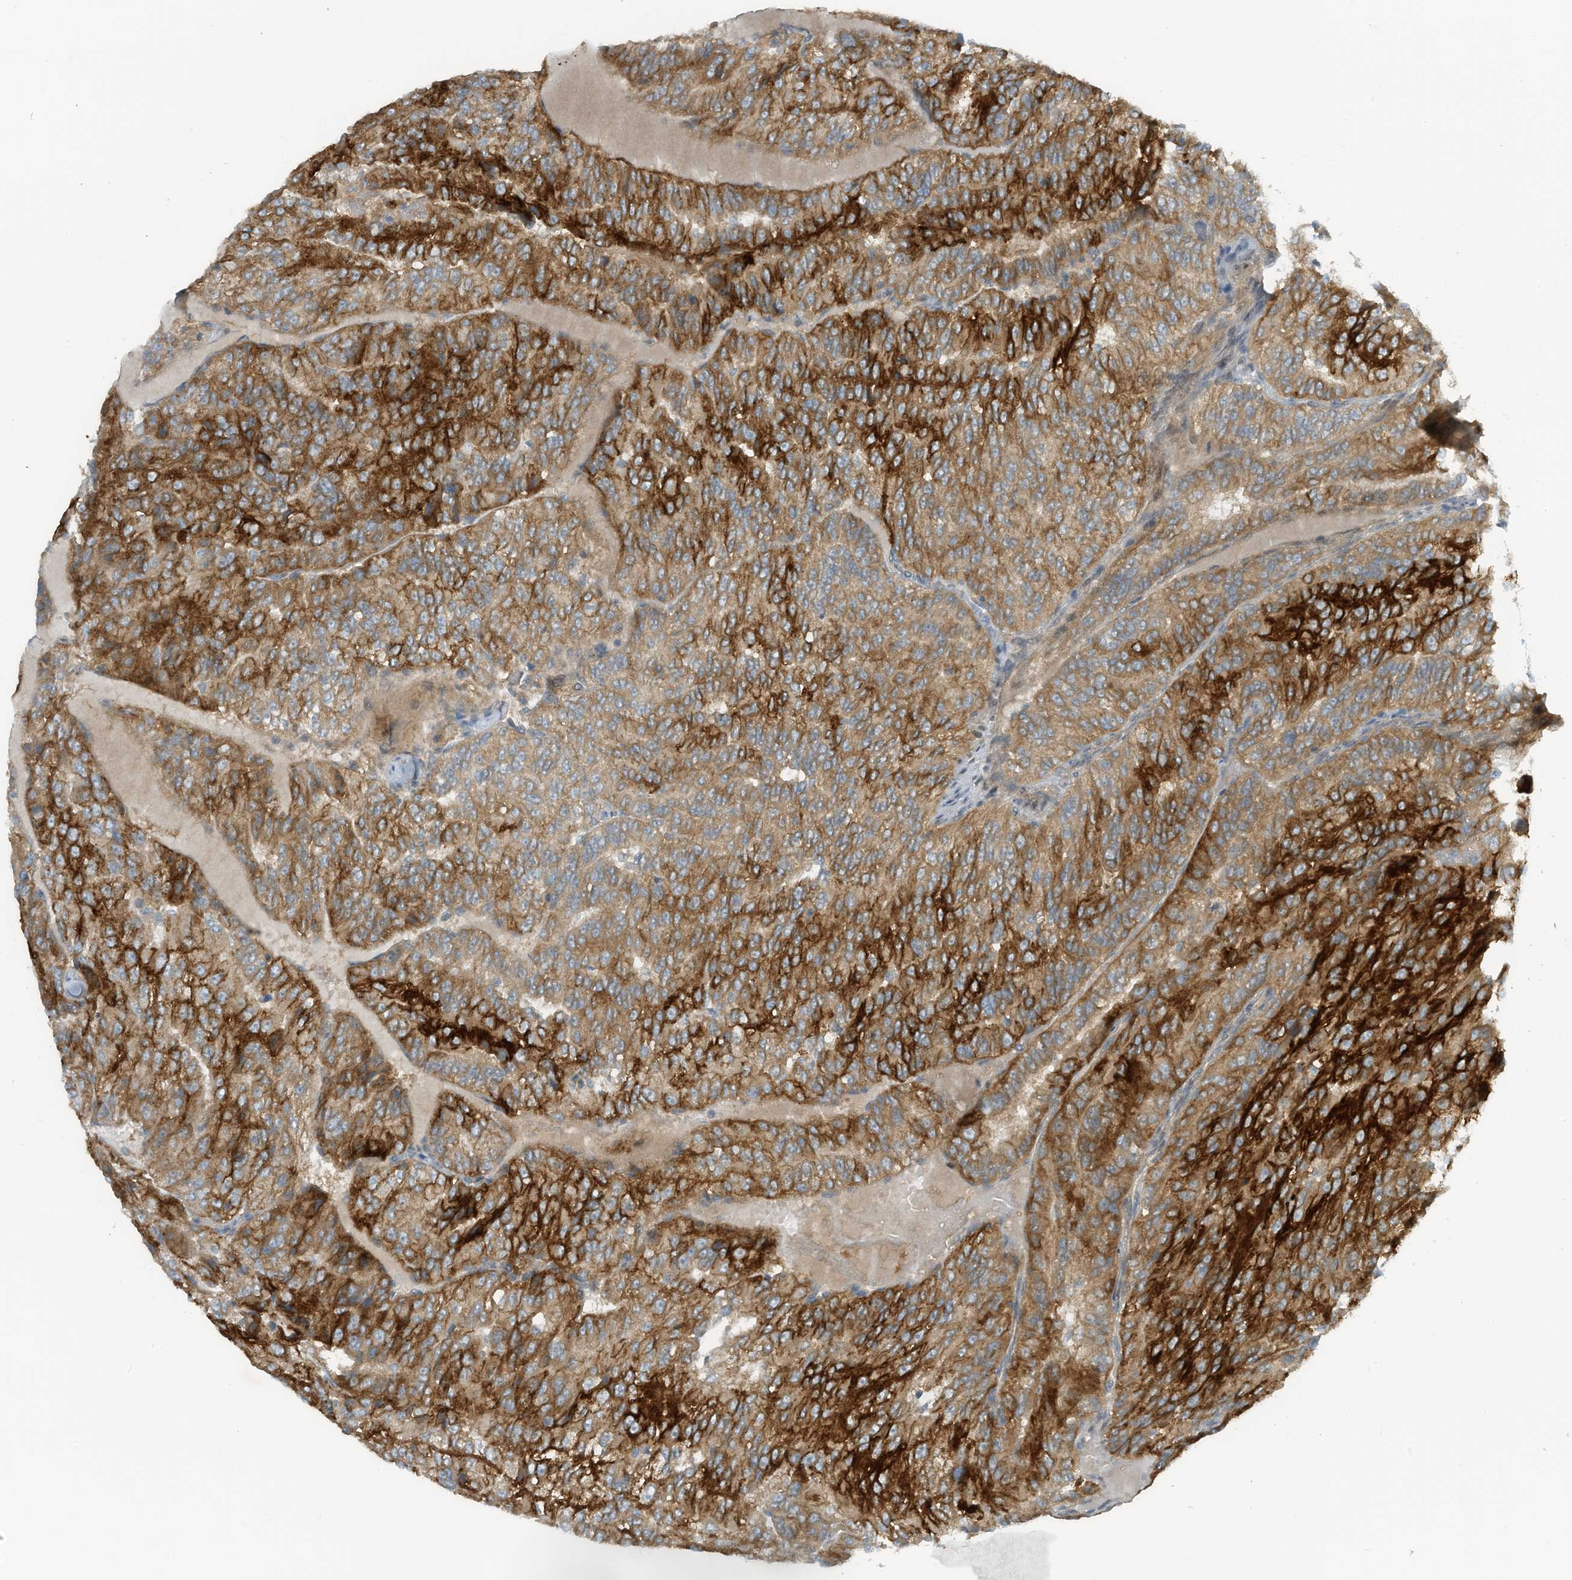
{"staining": {"intensity": "strong", "quantity": "25%-75%", "location": "cytoplasmic/membranous"}, "tissue": "renal cancer", "cell_type": "Tumor cells", "image_type": "cancer", "snomed": [{"axis": "morphology", "description": "Adenocarcinoma, NOS"}, {"axis": "topography", "description": "Kidney"}], "caption": "DAB (3,3'-diaminobenzidine) immunohistochemical staining of renal cancer (adenocarcinoma) demonstrates strong cytoplasmic/membranous protein expression in approximately 25%-75% of tumor cells. The staining is performed using DAB (3,3'-diaminobenzidine) brown chromogen to label protein expression. The nuclei are counter-stained blue using hematoxylin.", "gene": "FSD1L", "patient": {"sex": "female", "age": 63}}